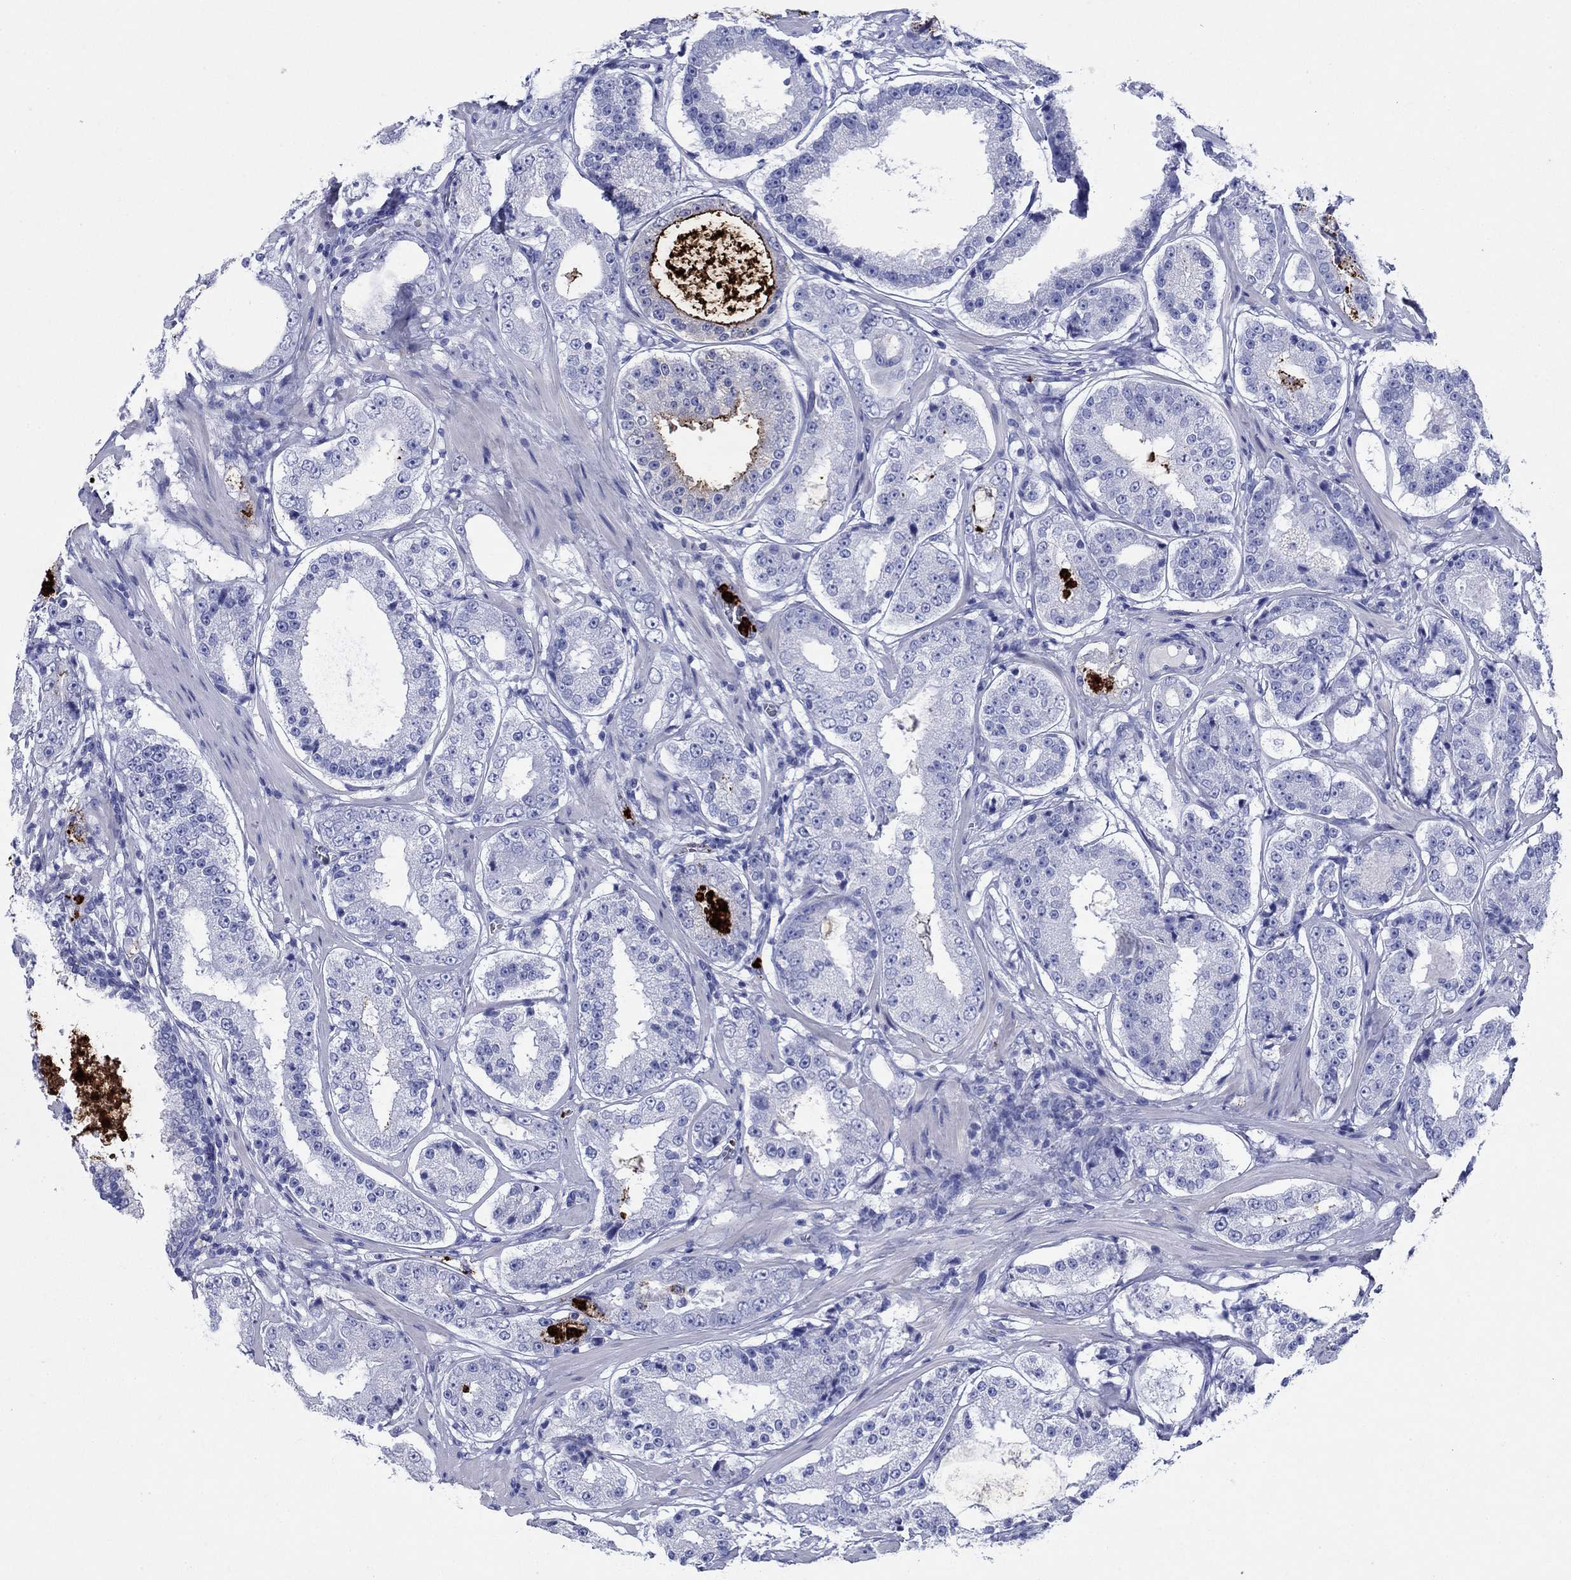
{"staining": {"intensity": "negative", "quantity": "none", "location": "none"}, "tissue": "prostate cancer", "cell_type": "Tumor cells", "image_type": "cancer", "snomed": [{"axis": "morphology", "description": "Adenocarcinoma, Low grade"}, {"axis": "topography", "description": "Prostate"}], "caption": "Immunohistochemical staining of prostate cancer (low-grade adenocarcinoma) reveals no significant staining in tumor cells.", "gene": "AZU1", "patient": {"sex": "male", "age": 60}}